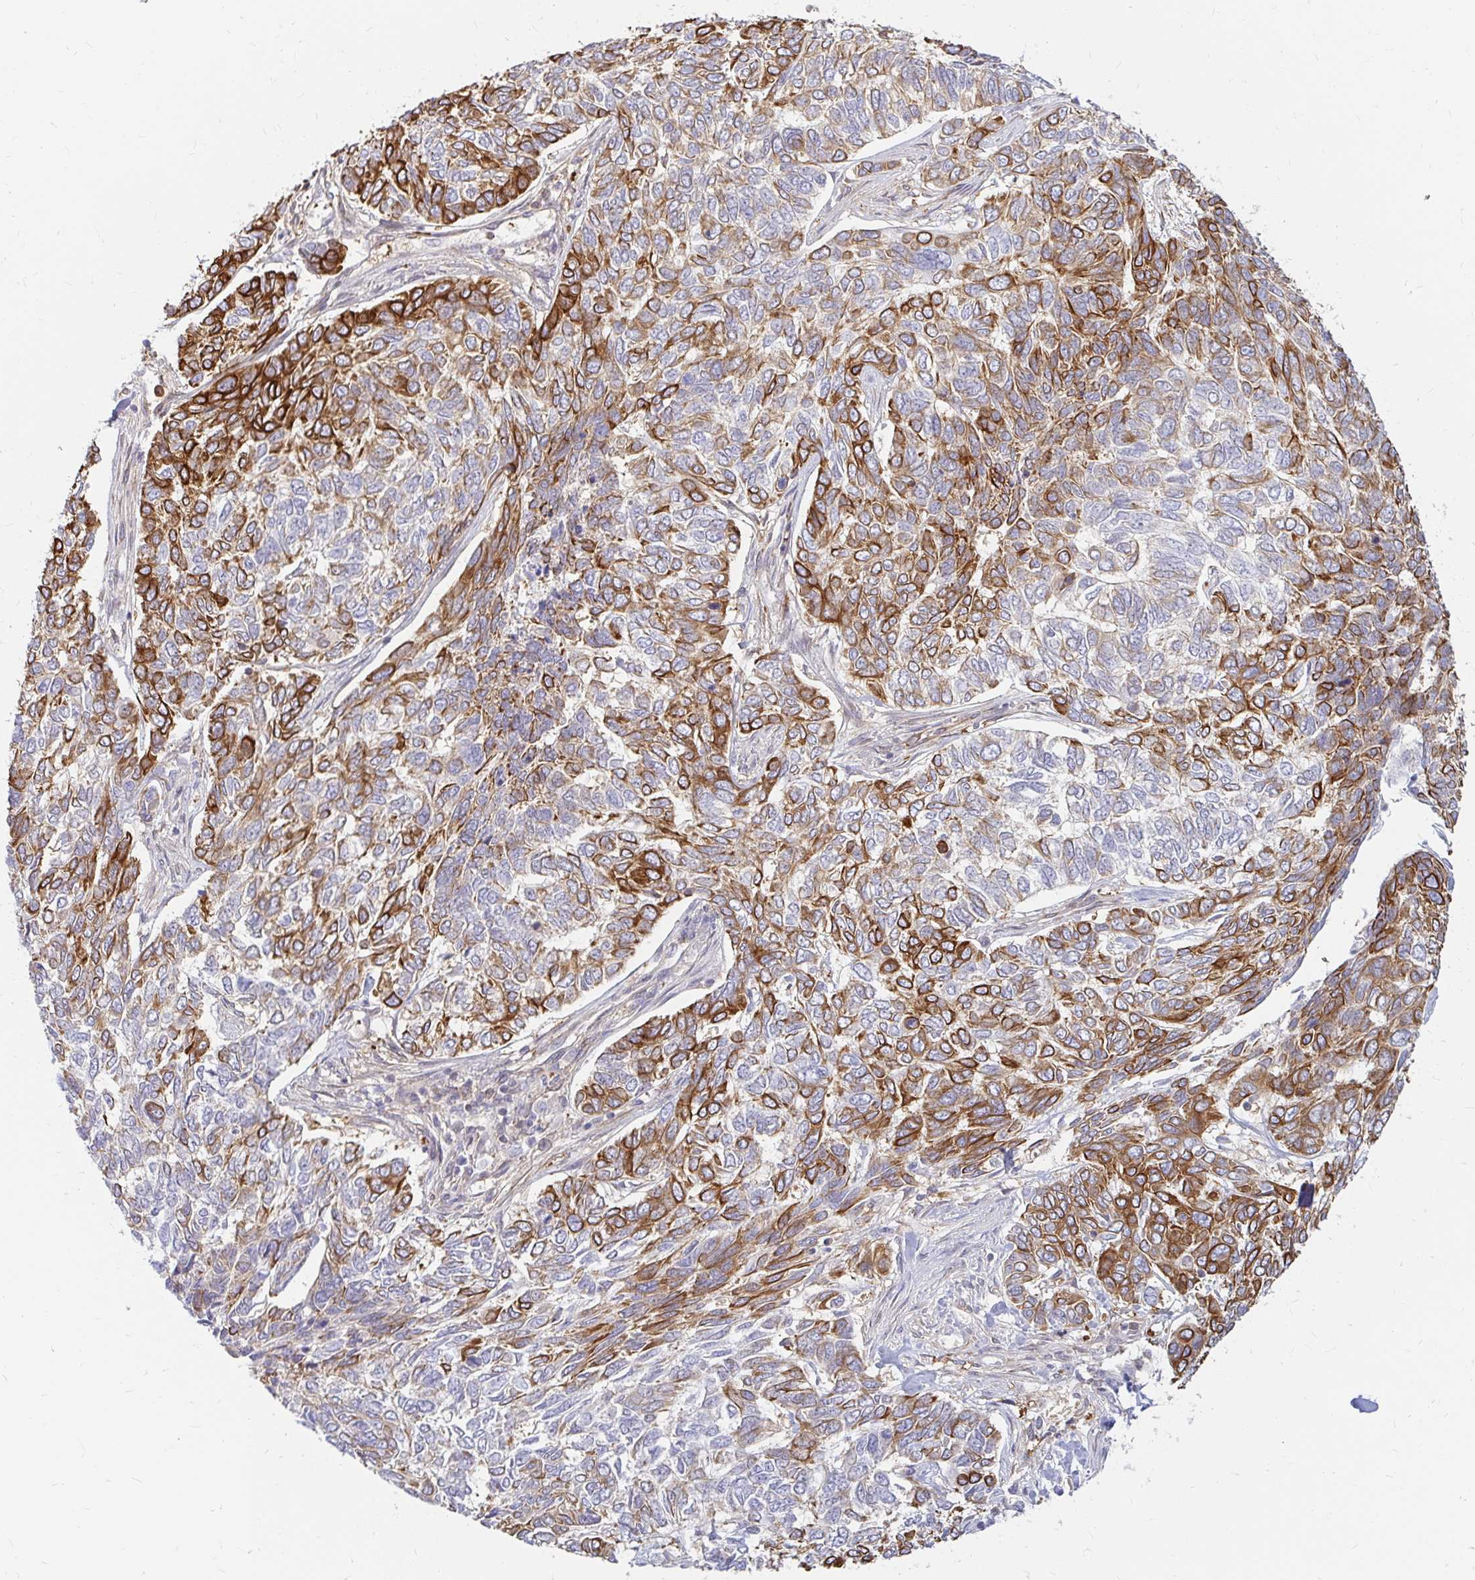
{"staining": {"intensity": "moderate", "quantity": "25%-75%", "location": "cytoplasmic/membranous"}, "tissue": "skin cancer", "cell_type": "Tumor cells", "image_type": "cancer", "snomed": [{"axis": "morphology", "description": "Basal cell carcinoma"}, {"axis": "topography", "description": "Skin"}], "caption": "Human skin cancer stained with a brown dye shows moderate cytoplasmic/membranous positive expression in approximately 25%-75% of tumor cells.", "gene": "CAST", "patient": {"sex": "female", "age": 65}}